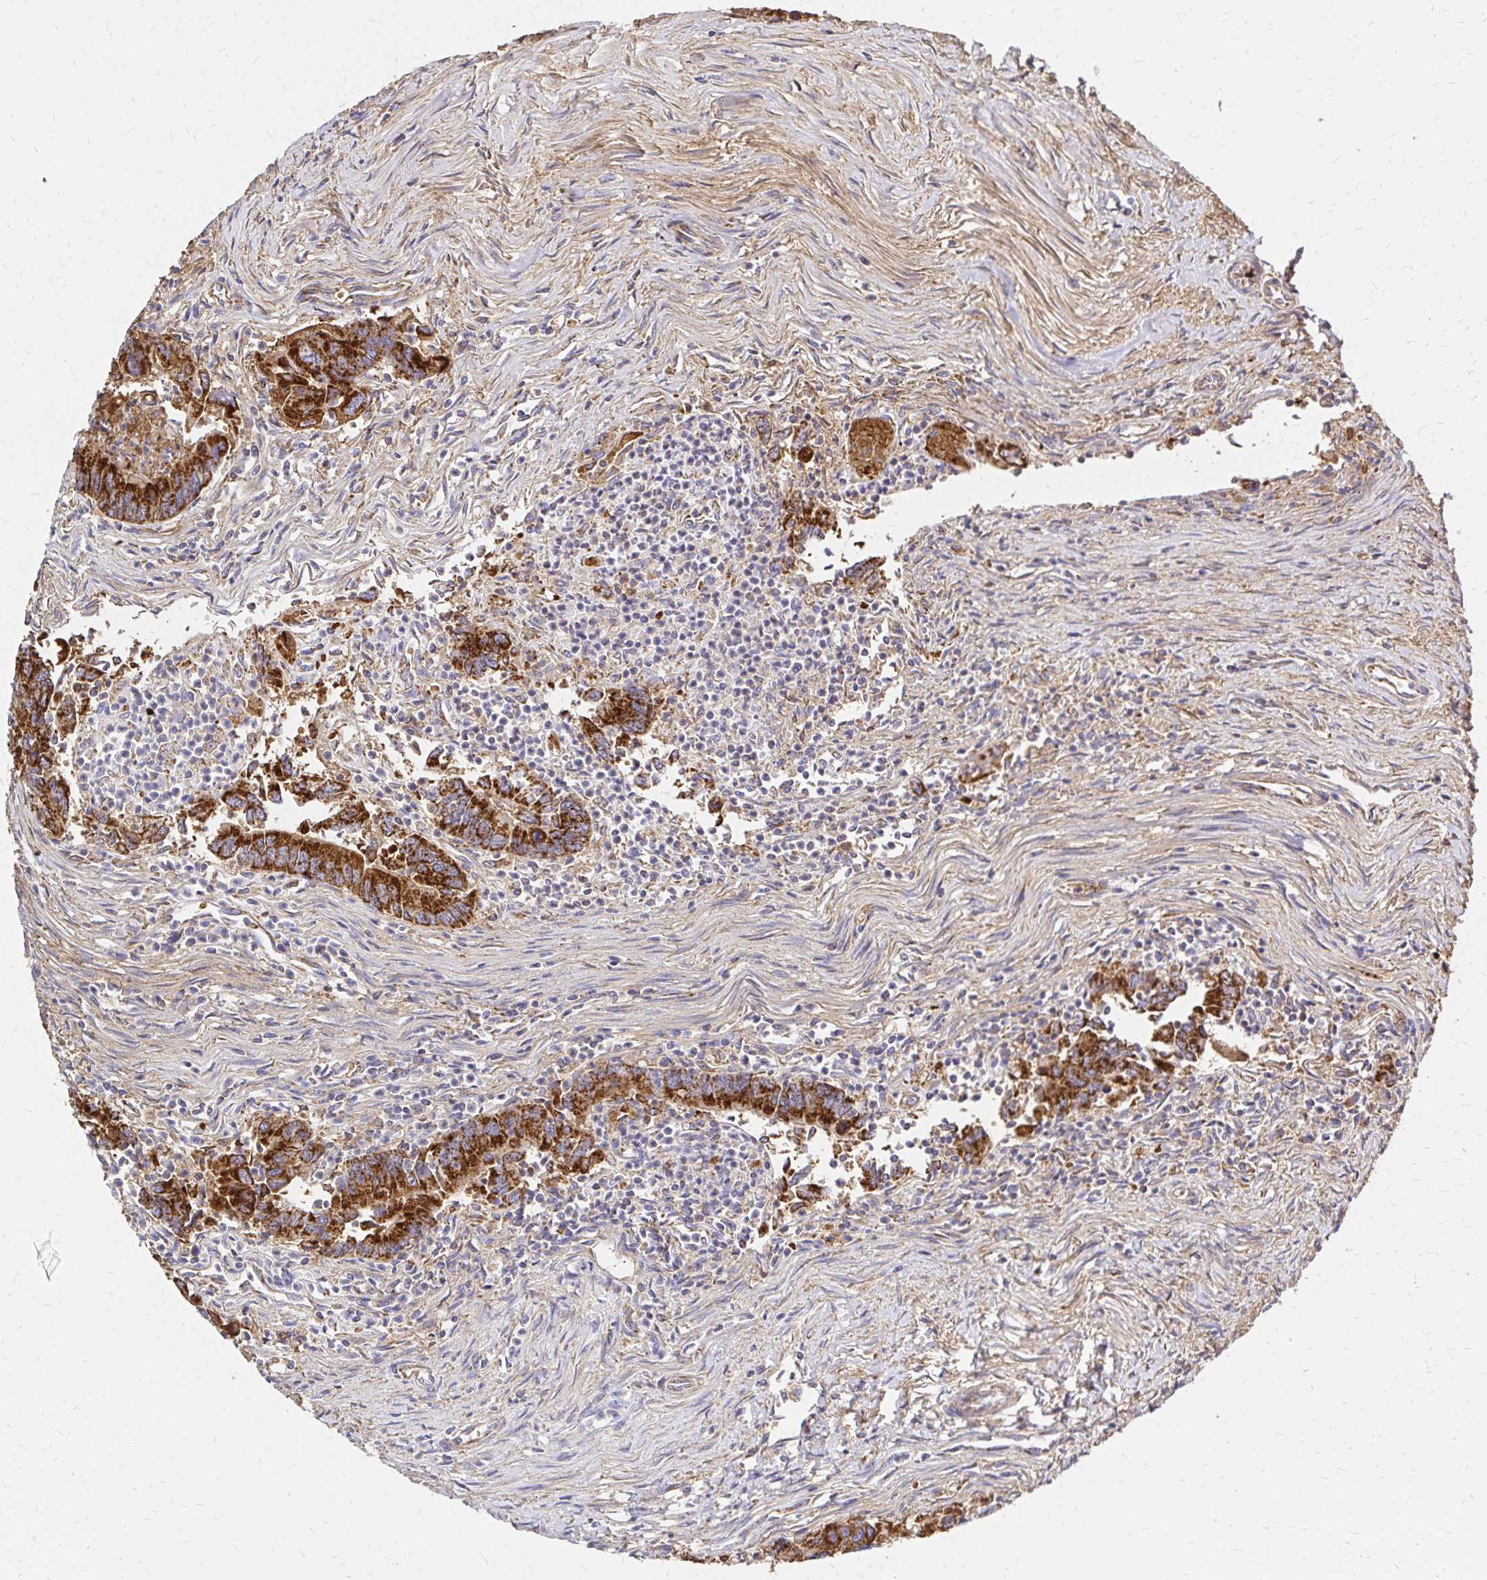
{"staining": {"intensity": "strong", "quantity": ">75%", "location": "cytoplasmic/membranous"}, "tissue": "colorectal cancer", "cell_type": "Tumor cells", "image_type": "cancer", "snomed": [{"axis": "morphology", "description": "Adenocarcinoma, NOS"}, {"axis": "topography", "description": "Colon"}], "caption": "A histopathology image showing strong cytoplasmic/membranous expression in about >75% of tumor cells in colorectal adenocarcinoma, as visualized by brown immunohistochemical staining.", "gene": "MRPL13", "patient": {"sex": "female", "age": 67}}